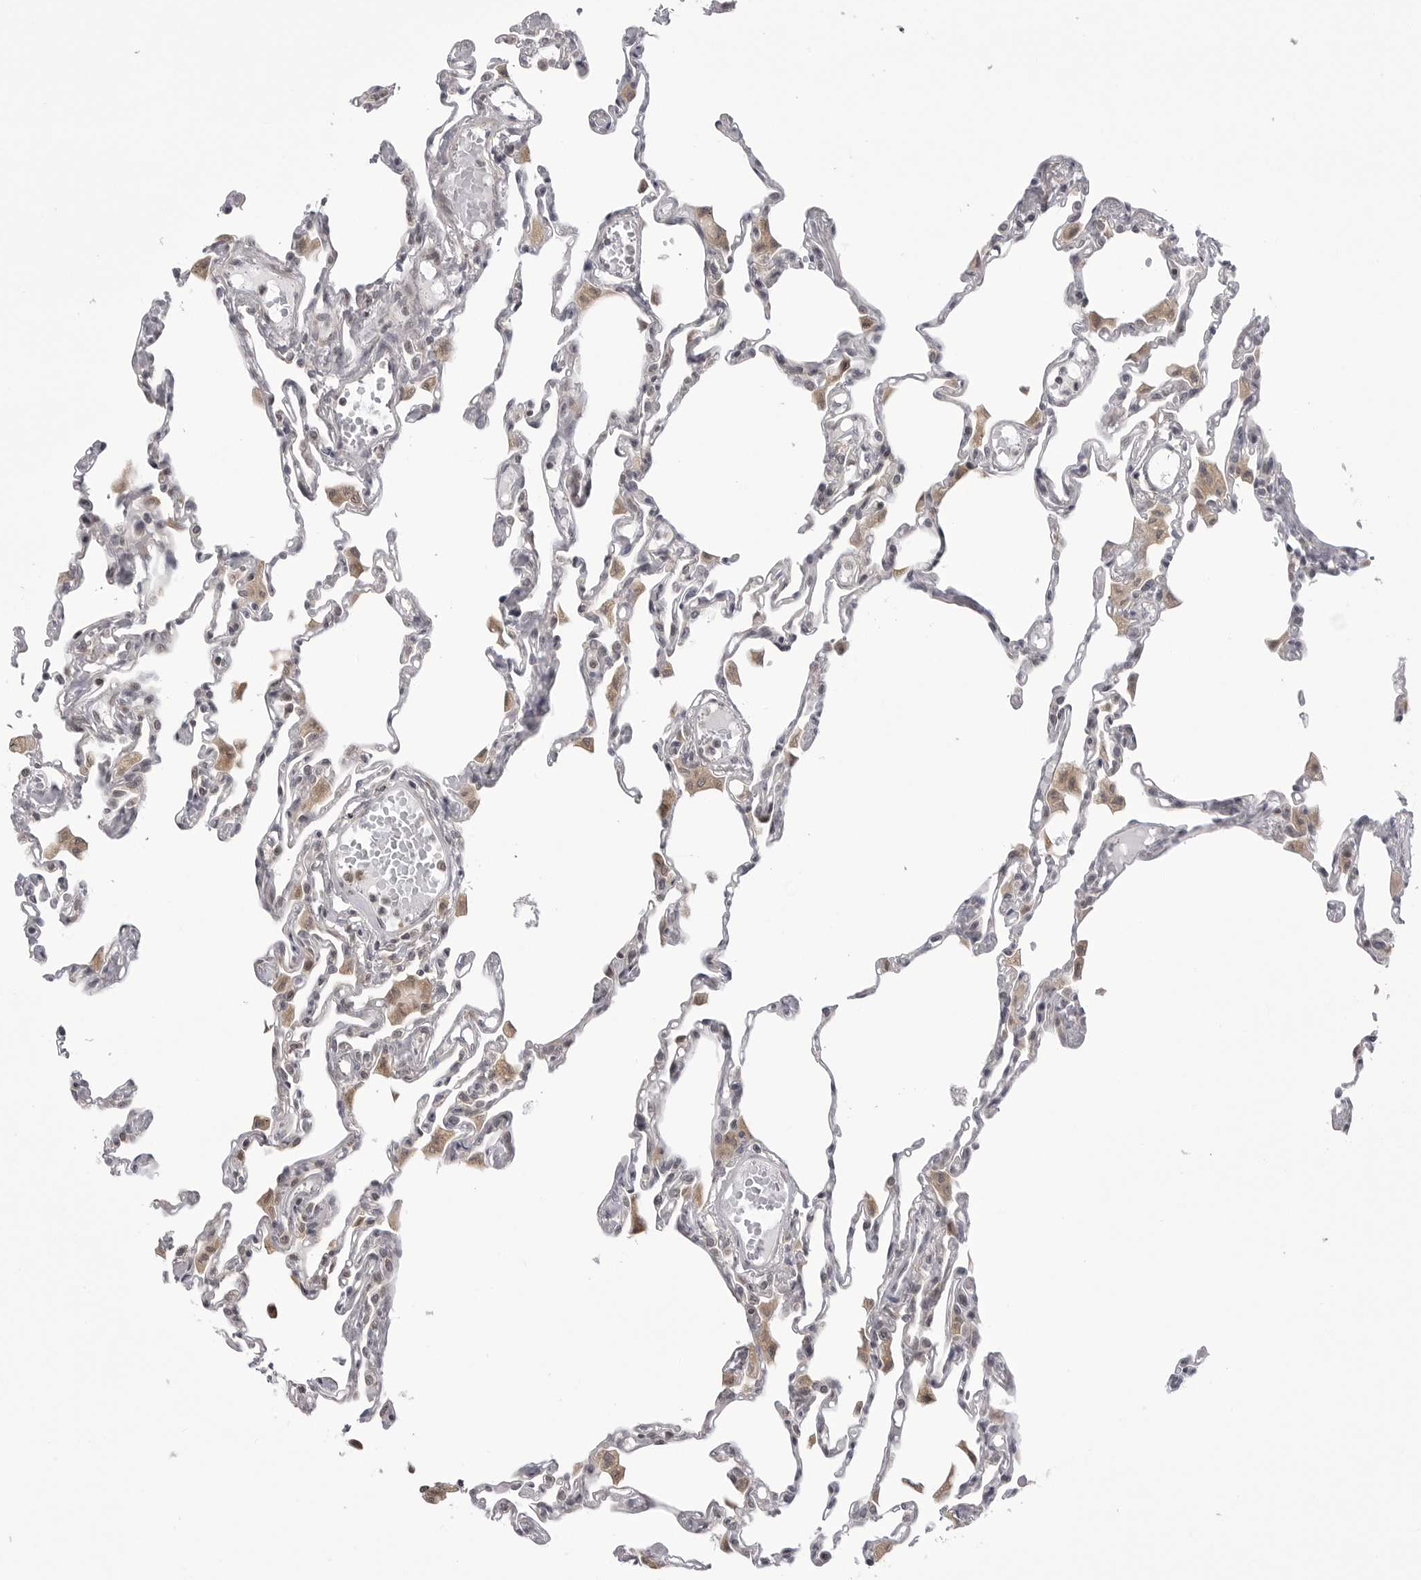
{"staining": {"intensity": "negative", "quantity": "none", "location": "none"}, "tissue": "lung", "cell_type": "Alveolar cells", "image_type": "normal", "snomed": [{"axis": "morphology", "description": "Normal tissue, NOS"}, {"axis": "topography", "description": "Lung"}], "caption": "A photomicrograph of lung stained for a protein displays no brown staining in alveolar cells.", "gene": "PTK2B", "patient": {"sex": "female", "age": 49}}